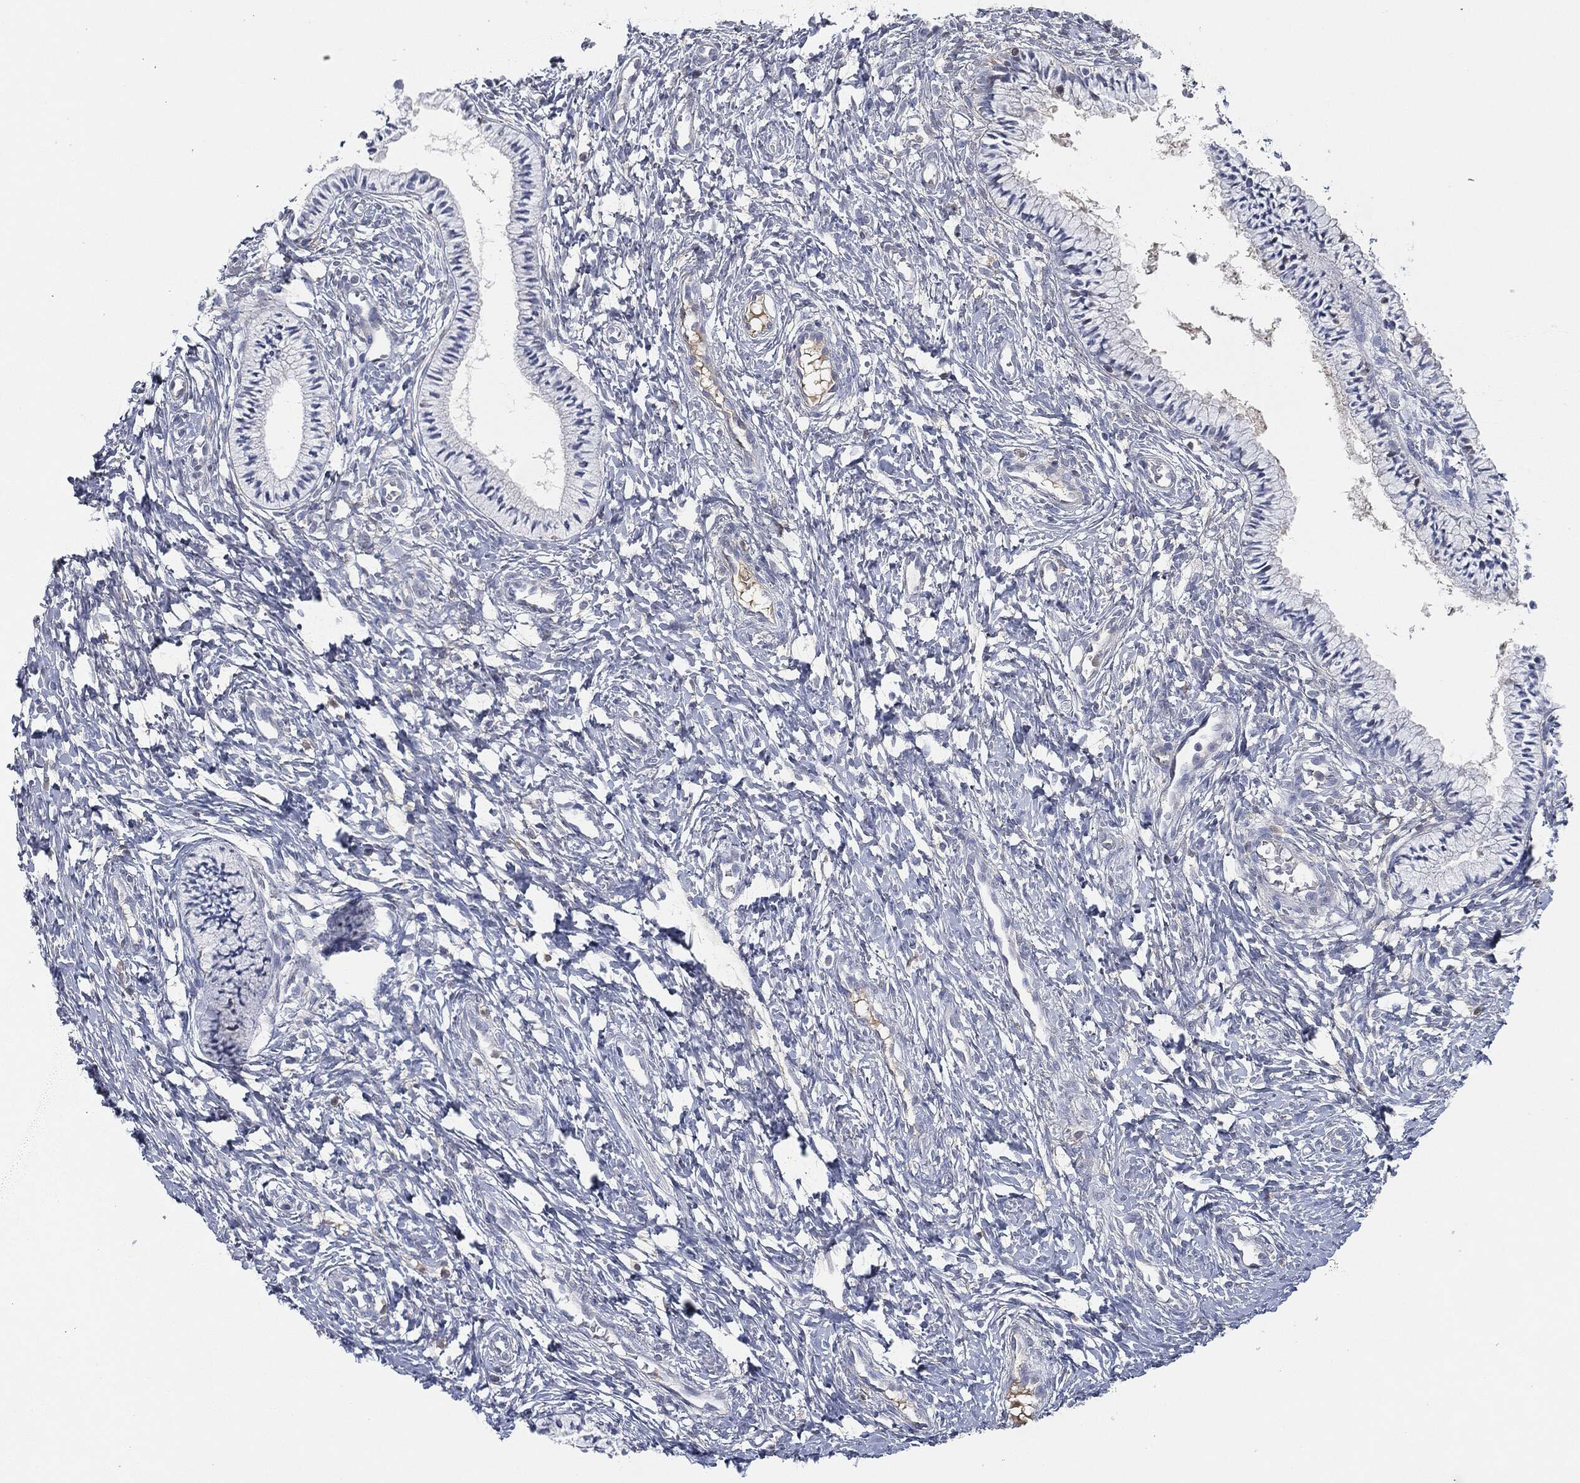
{"staining": {"intensity": "negative", "quantity": "none", "location": "none"}, "tissue": "cervix", "cell_type": "Glandular cells", "image_type": "normal", "snomed": [{"axis": "morphology", "description": "Normal tissue, NOS"}, {"axis": "topography", "description": "Cervix"}], "caption": "Micrograph shows no protein staining in glandular cells of benign cervix. The staining was performed using DAB (3,3'-diaminobenzidine) to visualize the protein expression in brown, while the nuclei were stained in blue with hematoxylin (Magnification: 20x).", "gene": "SIGLEC7", "patient": {"sex": "female", "age": 39}}